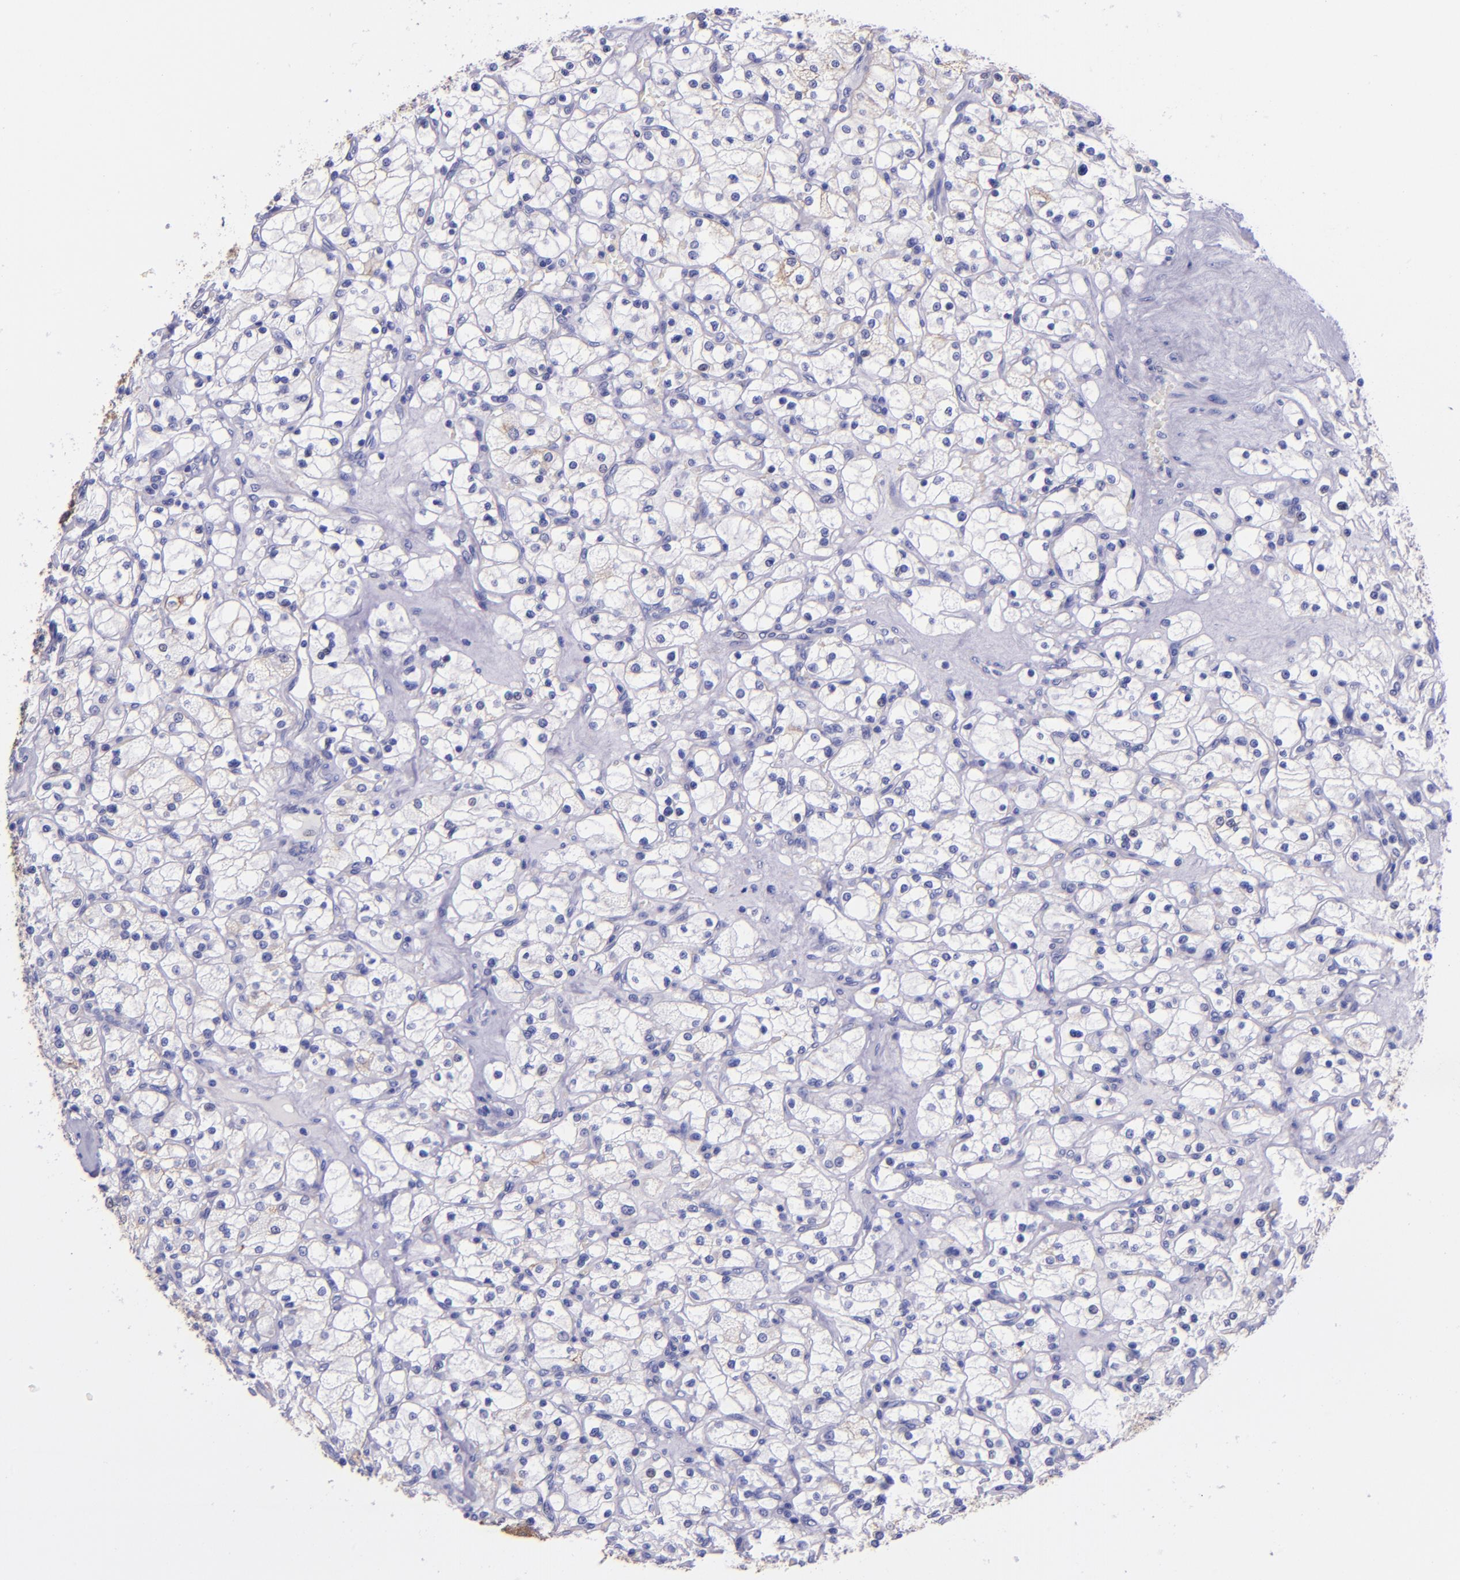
{"staining": {"intensity": "negative", "quantity": "none", "location": "none"}, "tissue": "renal cancer", "cell_type": "Tumor cells", "image_type": "cancer", "snomed": [{"axis": "morphology", "description": "Adenocarcinoma, NOS"}, {"axis": "topography", "description": "Kidney"}], "caption": "Renal cancer (adenocarcinoma) was stained to show a protein in brown. There is no significant staining in tumor cells.", "gene": "KRT4", "patient": {"sex": "female", "age": 83}}